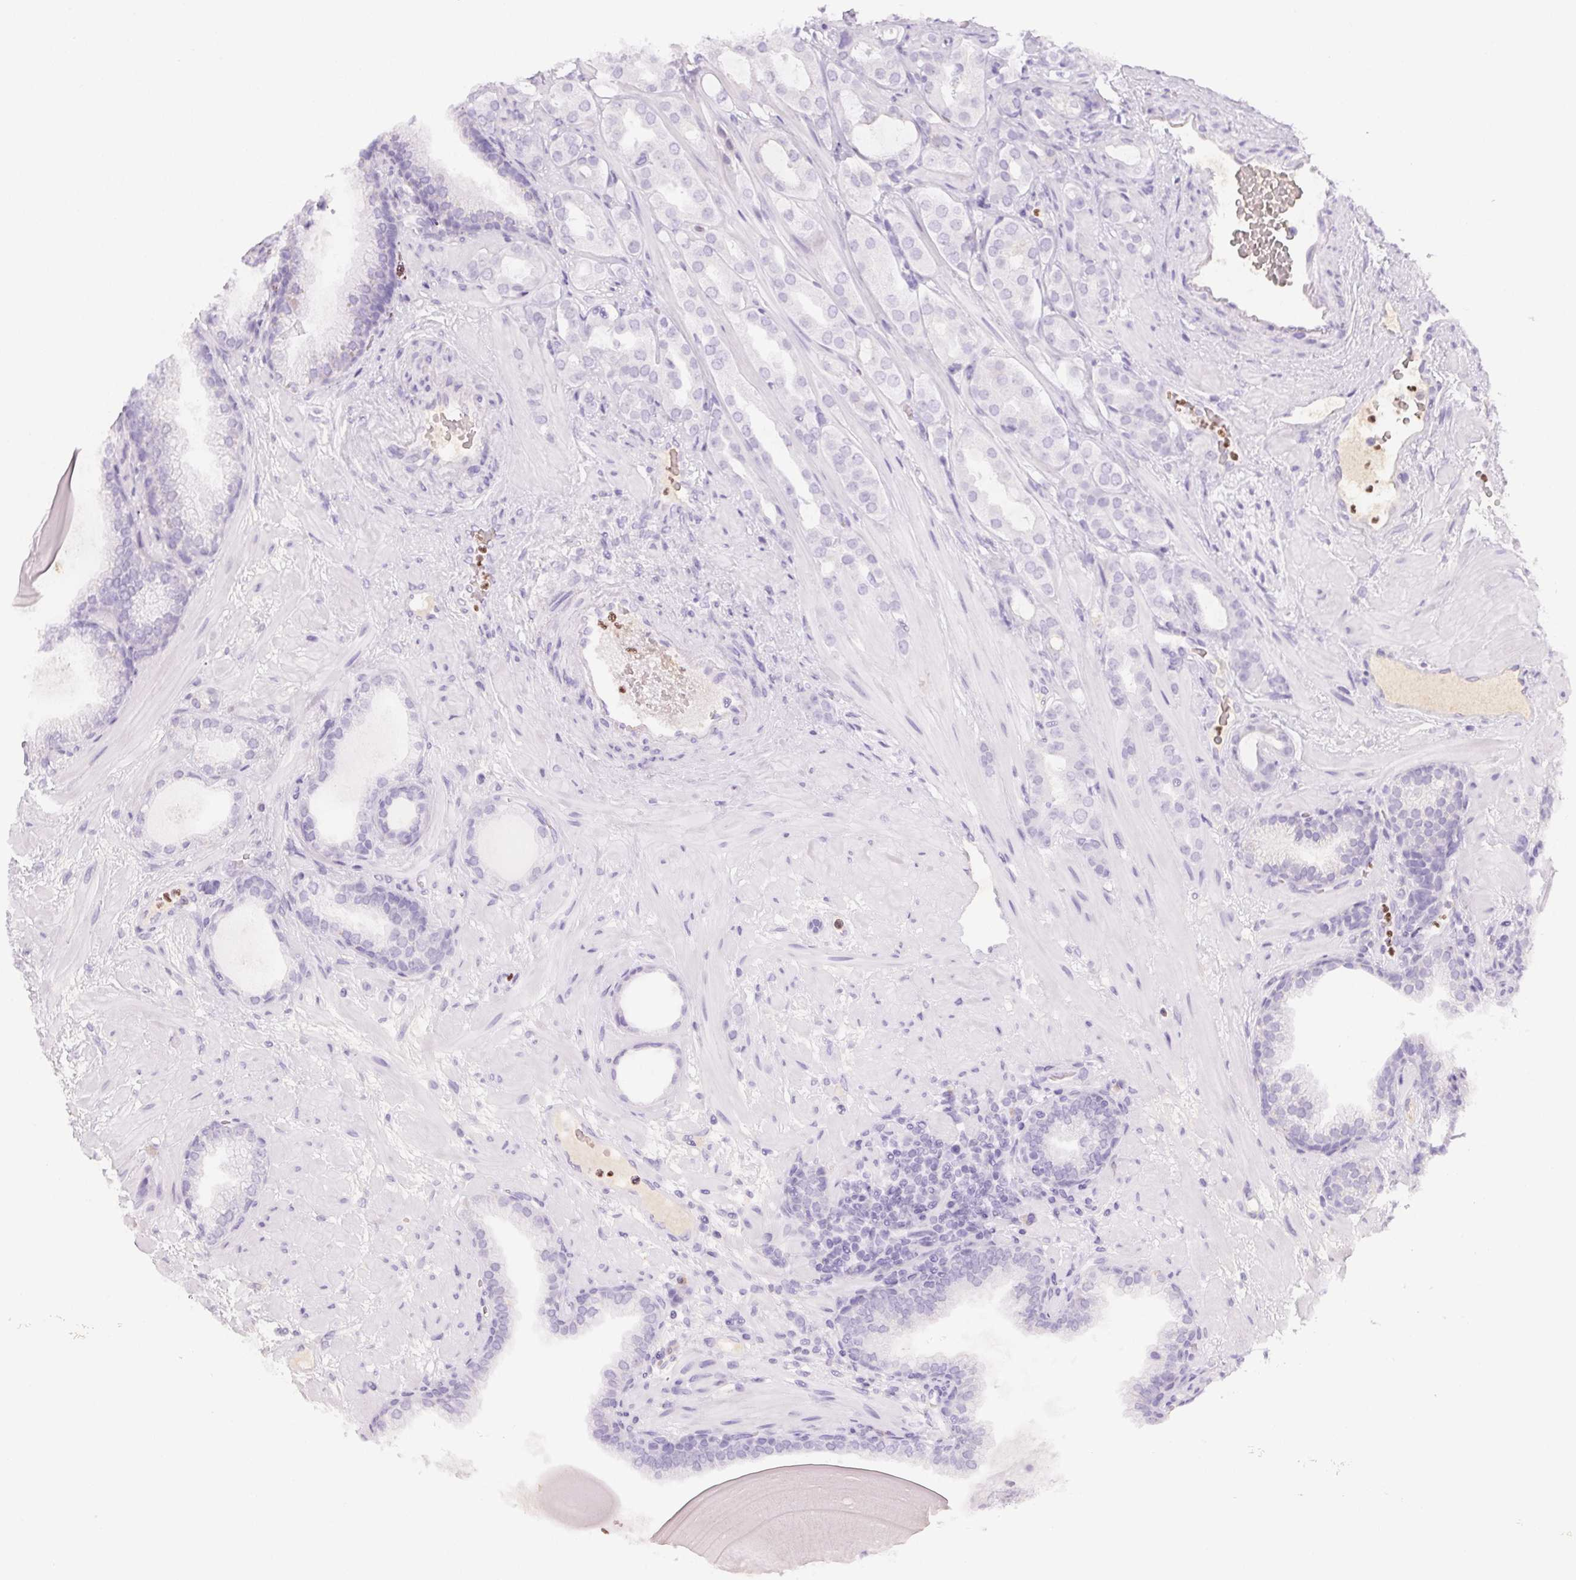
{"staining": {"intensity": "negative", "quantity": "none", "location": "none"}, "tissue": "prostate cancer", "cell_type": "Tumor cells", "image_type": "cancer", "snomed": [{"axis": "morphology", "description": "Adenocarcinoma, Low grade"}, {"axis": "topography", "description": "Prostate"}], "caption": "IHC of human adenocarcinoma (low-grade) (prostate) displays no expression in tumor cells. (Immunohistochemistry, brightfield microscopy, high magnification).", "gene": "PADI4", "patient": {"sex": "male", "age": 57}}